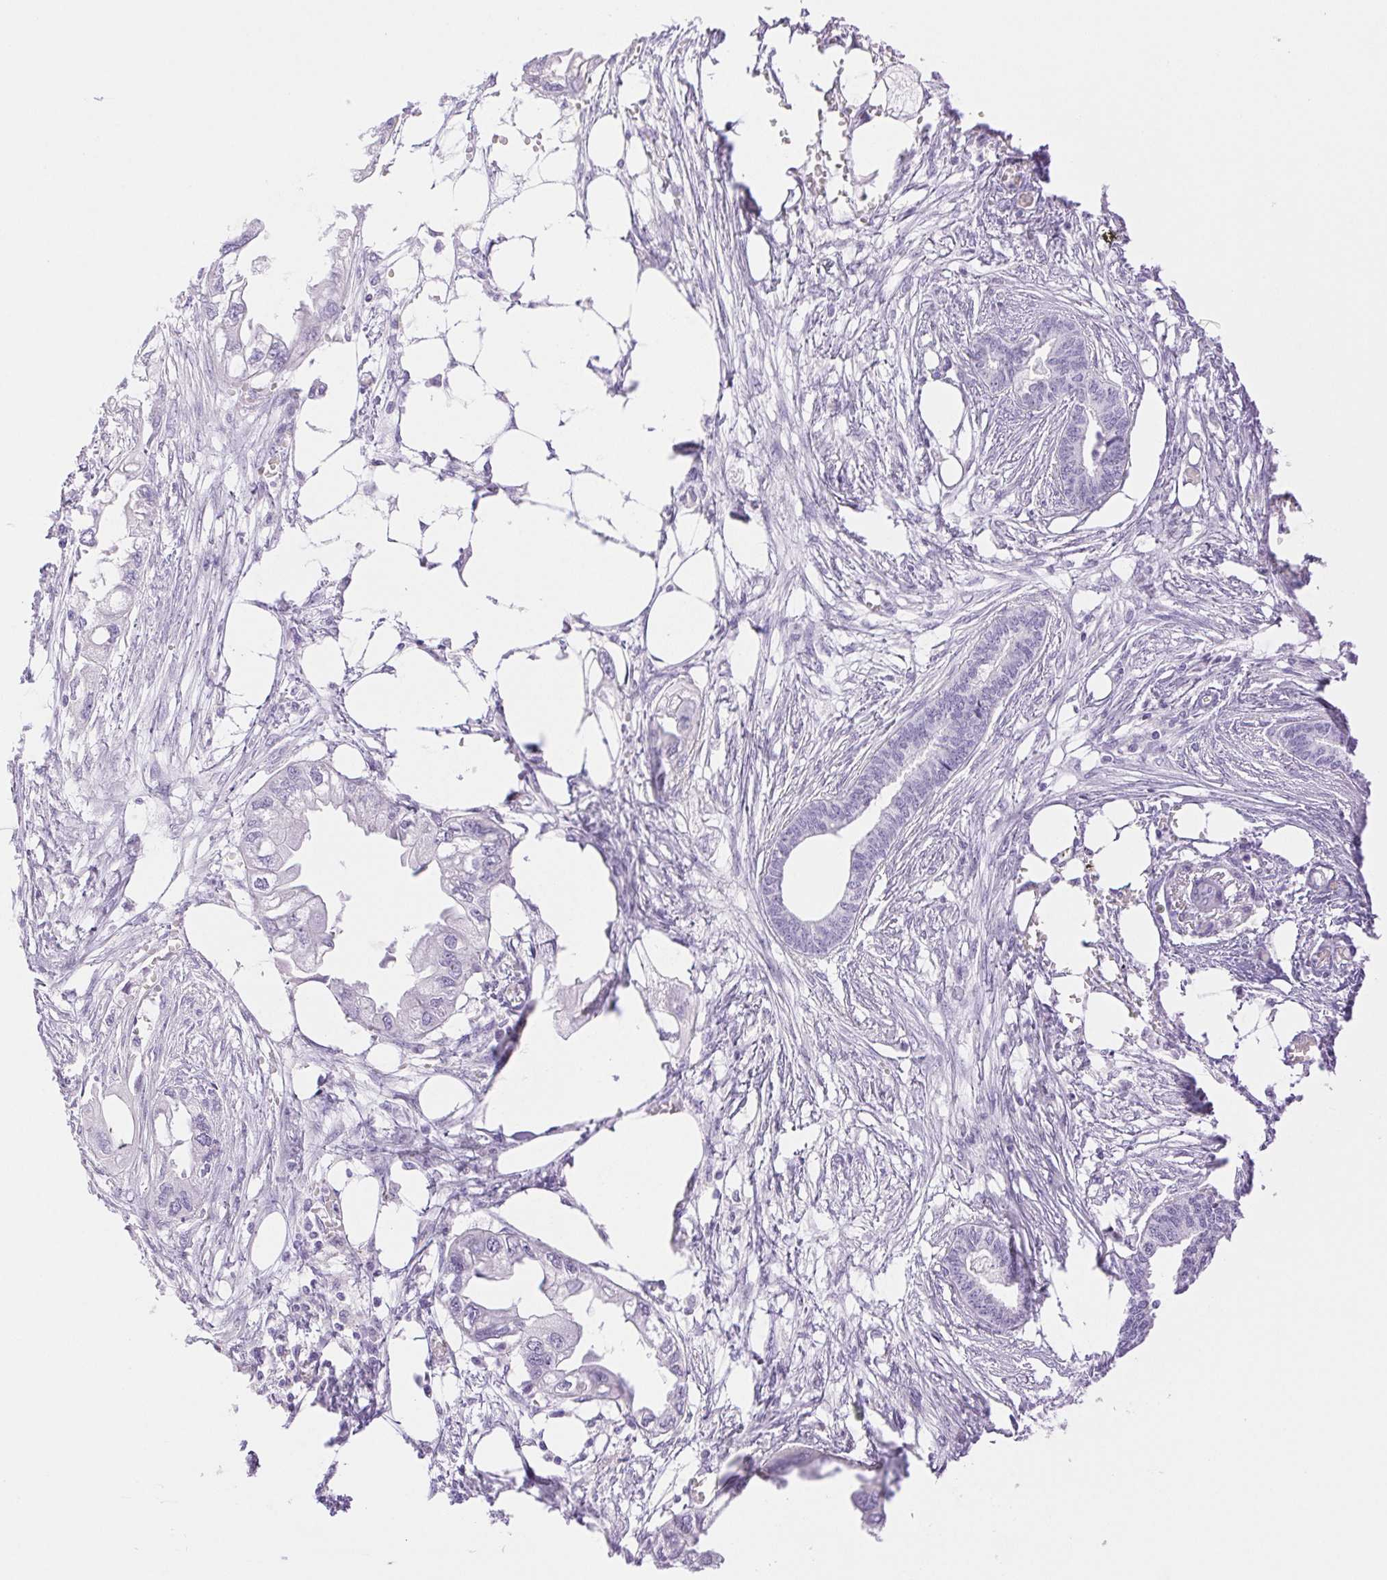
{"staining": {"intensity": "negative", "quantity": "none", "location": "none"}, "tissue": "endometrial cancer", "cell_type": "Tumor cells", "image_type": "cancer", "snomed": [{"axis": "morphology", "description": "Adenocarcinoma, NOS"}, {"axis": "morphology", "description": "Adenocarcinoma, metastatic, NOS"}, {"axis": "topography", "description": "Adipose tissue"}, {"axis": "topography", "description": "Endometrium"}], "caption": "A histopathology image of endometrial cancer (adenocarcinoma) stained for a protein exhibits no brown staining in tumor cells.", "gene": "SPACA4", "patient": {"sex": "female", "age": 67}}